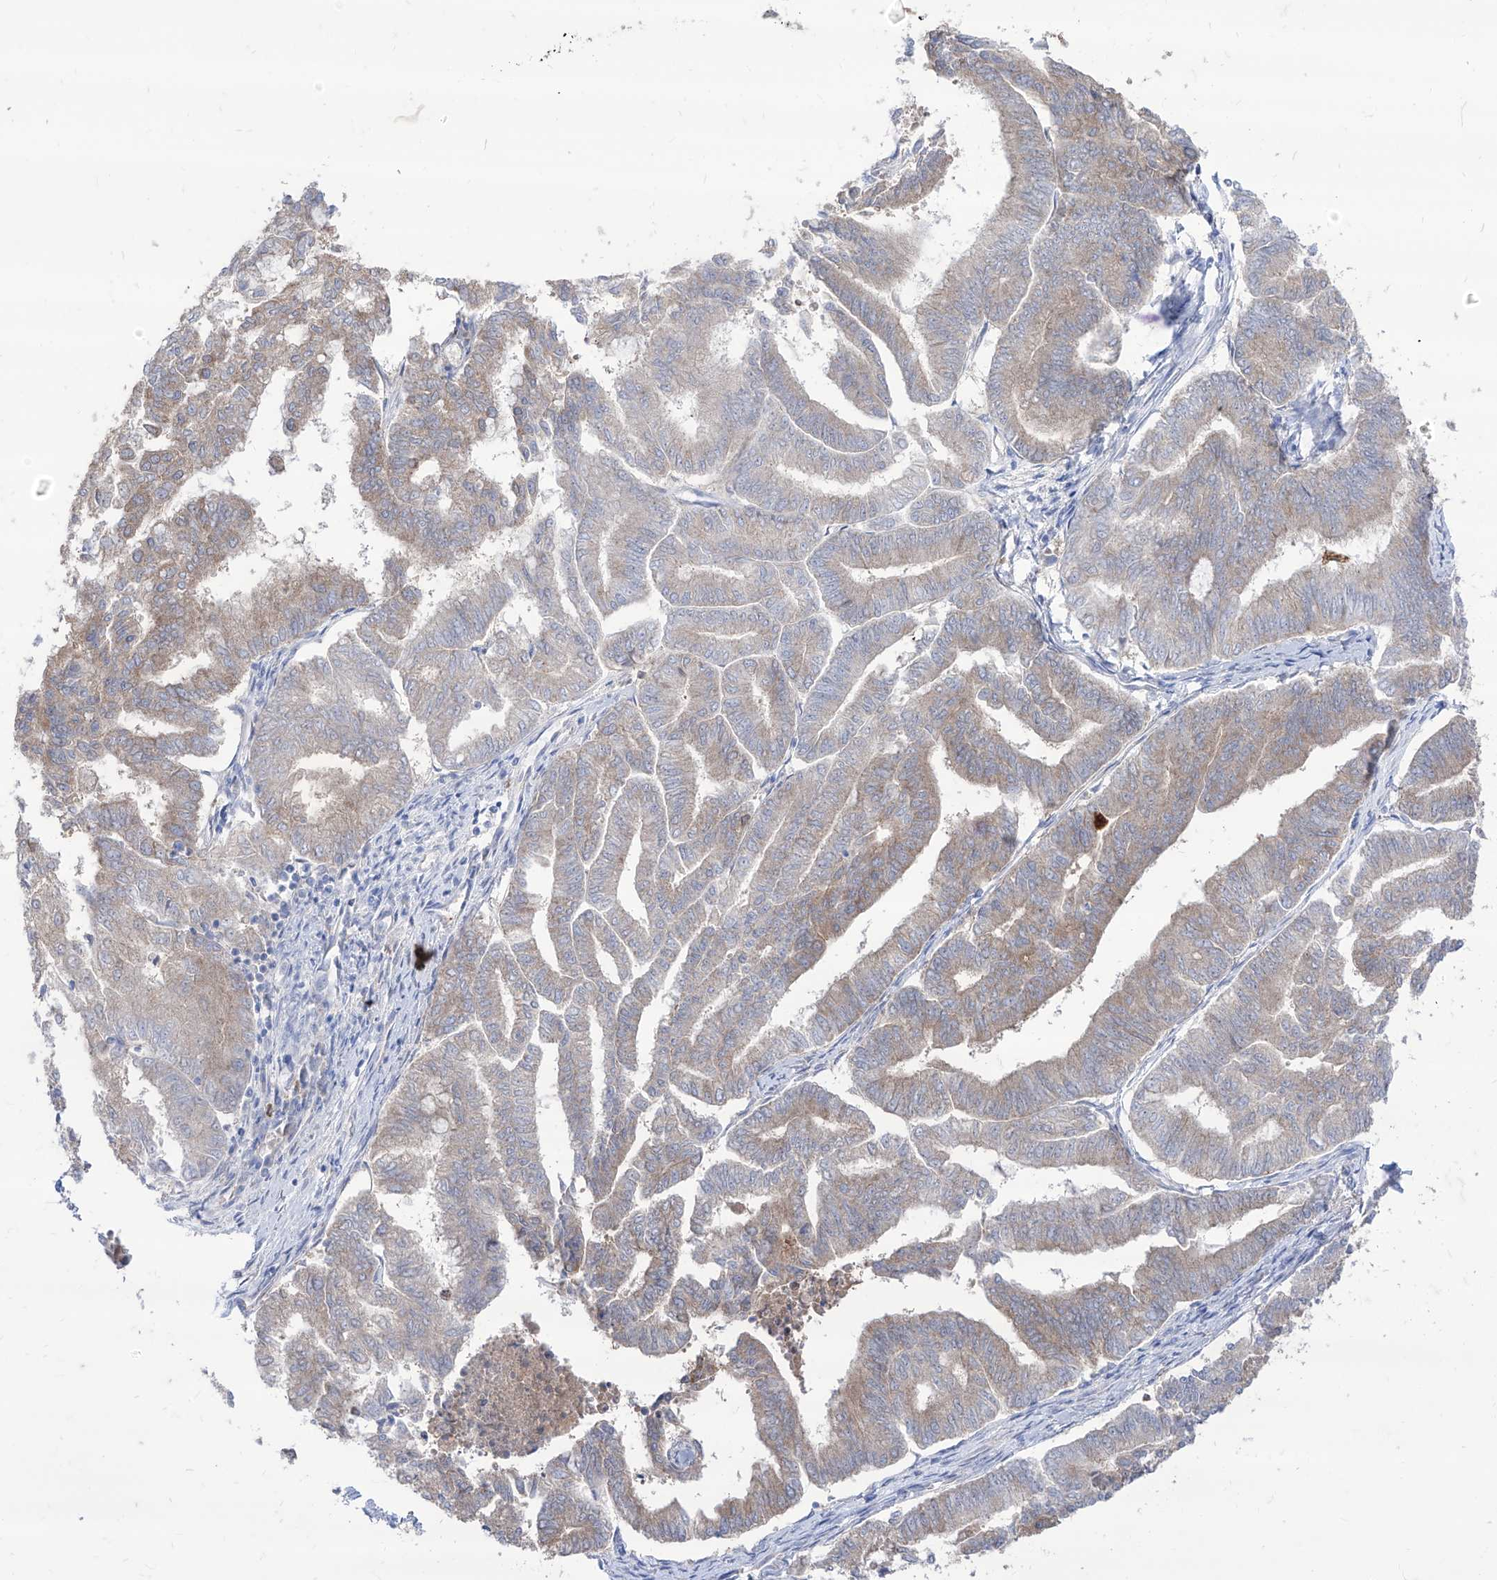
{"staining": {"intensity": "weak", "quantity": "<25%", "location": "cytoplasmic/membranous"}, "tissue": "endometrial cancer", "cell_type": "Tumor cells", "image_type": "cancer", "snomed": [{"axis": "morphology", "description": "Adenocarcinoma, NOS"}, {"axis": "topography", "description": "Endometrium"}], "caption": "High power microscopy photomicrograph of an immunohistochemistry photomicrograph of adenocarcinoma (endometrial), revealing no significant staining in tumor cells.", "gene": "BROX", "patient": {"sex": "female", "age": 79}}